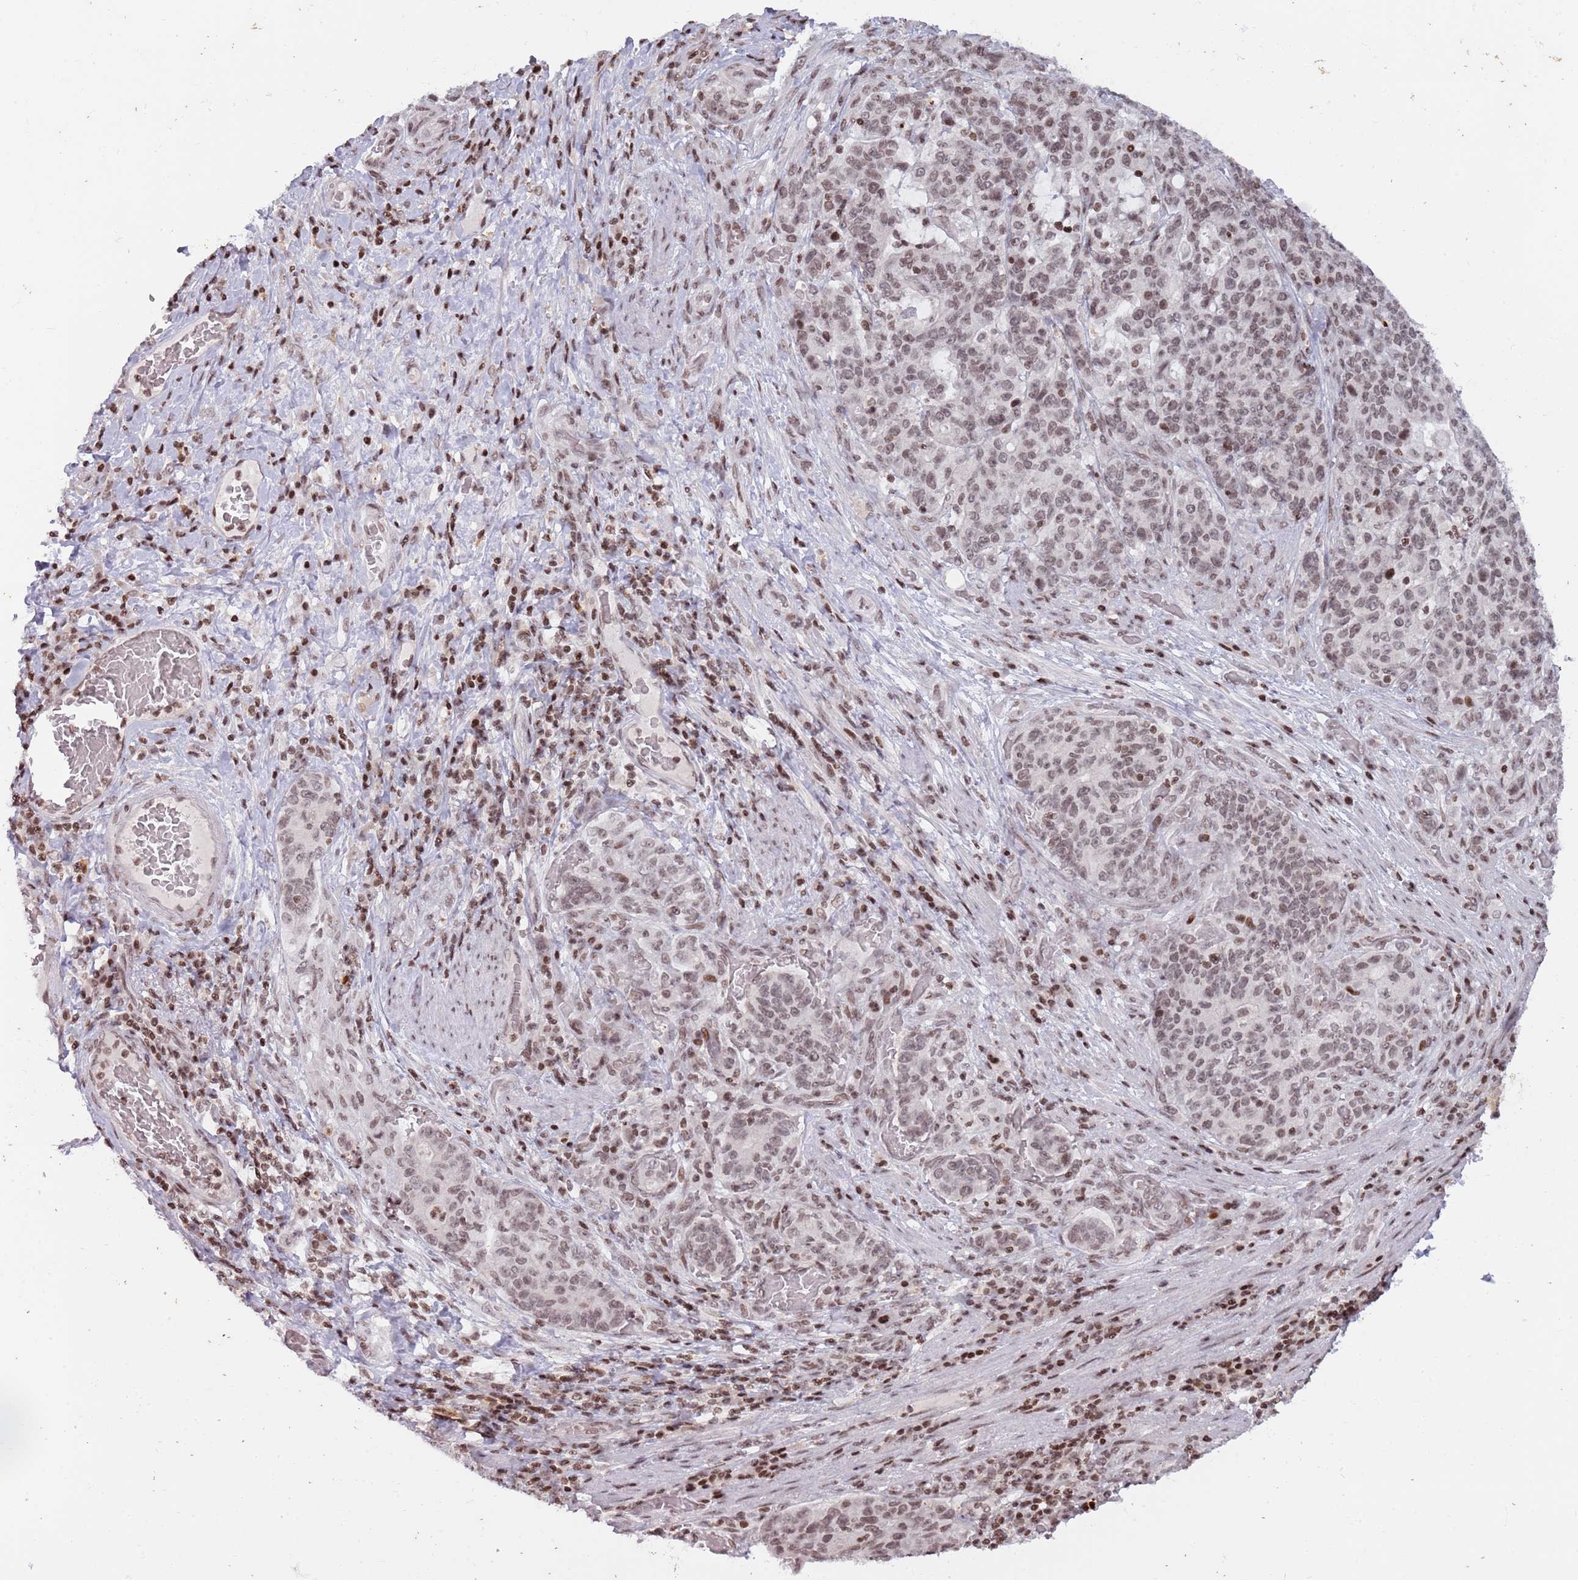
{"staining": {"intensity": "weak", "quantity": ">75%", "location": "nuclear"}, "tissue": "stomach cancer", "cell_type": "Tumor cells", "image_type": "cancer", "snomed": [{"axis": "morphology", "description": "Normal tissue, NOS"}, {"axis": "morphology", "description": "Adenocarcinoma, NOS"}, {"axis": "topography", "description": "Stomach"}], "caption": "The photomicrograph displays a brown stain indicating the presence of a protein in the nuclear of tumor cells in stomach cancer.", "gene": "SH3RF3", "patient": {"sex": "female", "age": 64}}